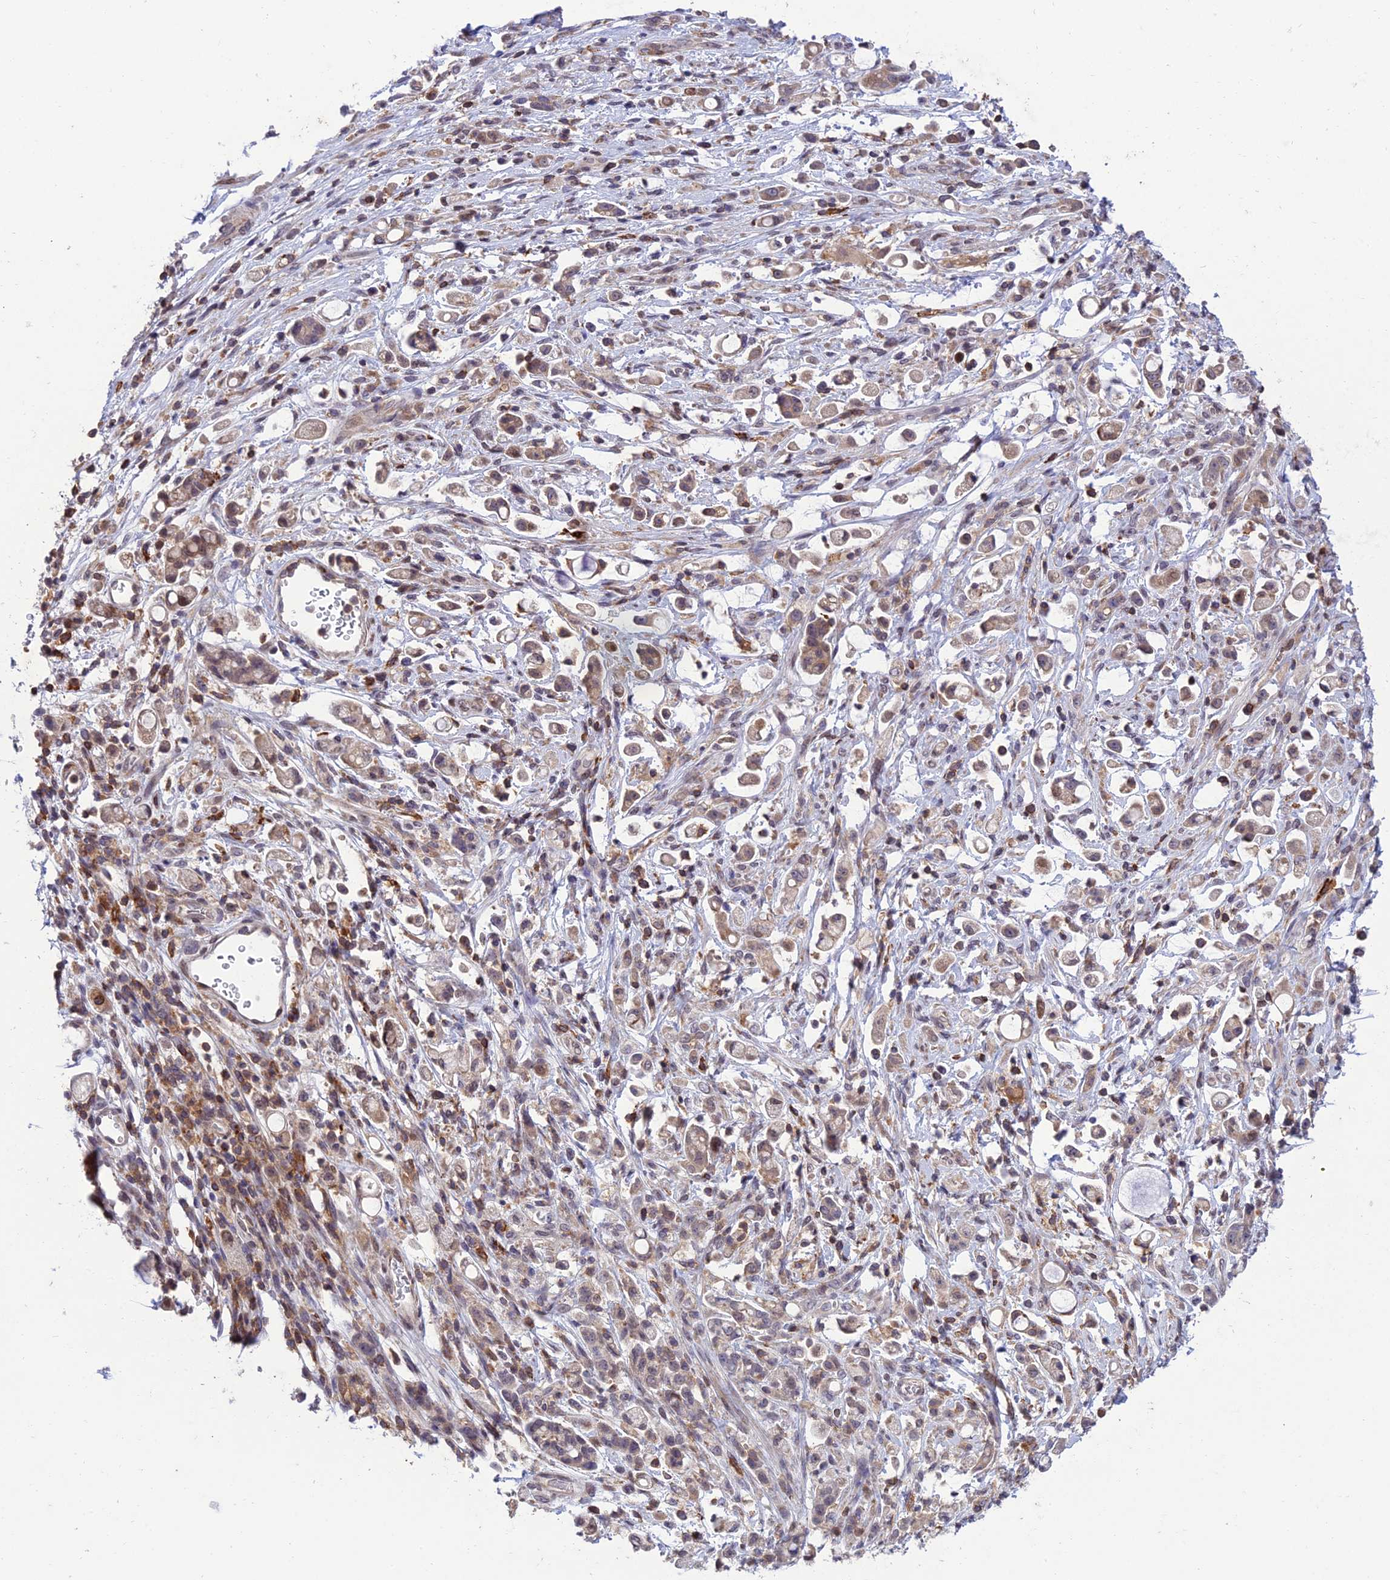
{"staining": {"intensity": "weak", "quantity": ">75%", "location": "cytoplasmic/membranous"}, "tissue": "stomach cancer", "cell_type": "Tumor cells", "image_type": "cancer", "snomed": [{"axis": "morphology", "description": "Adenocarcinoma, NOS"}, {"axis": "topography", "description": "Stomach"}], "caption": "A histopathology image showing weak cytoplasmic/membranous positivity in about >75% of tumor cells in stomach cancer, as visualized by brown immunohistochemical staining.", "gene": "FAM76A", "patient": {"sex": "female", "age": 60}}